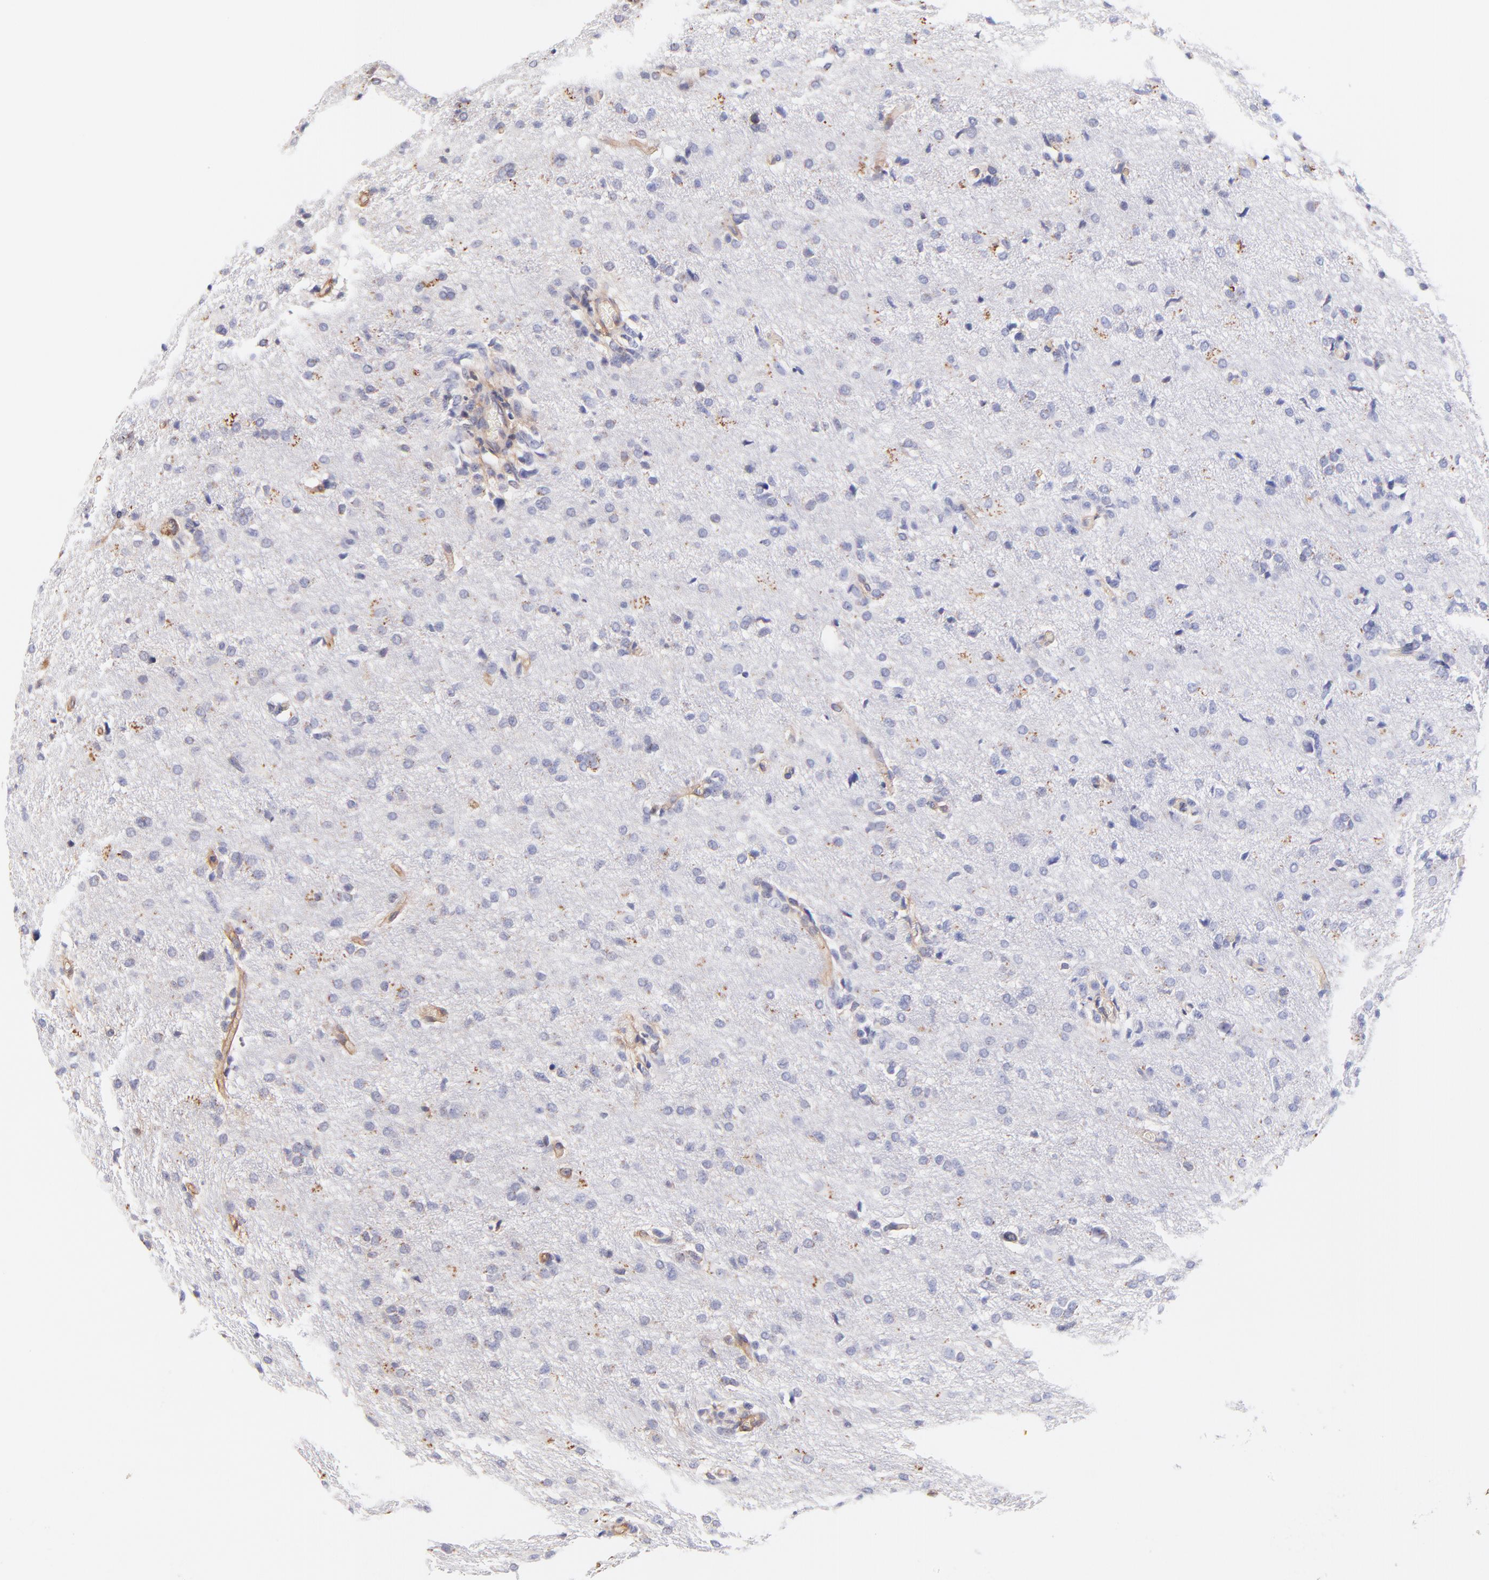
{"staining": {"intensity": "negative", "quantity": "none", "location": "none"}, "tissue": "glioma", "cell_type": "Tumor cells", "image_type": "cancer", "snomed": [{"axis": "morphology", "description": "Glioma, malignant, High grade"}, {"axis": "topography", "description": "Brain"}], "caption": "Tumor cells show no significant expression in malignant glioma (high-grade). (Stains: DAB immunohistochemistry (IHC) with hematoxylin counter stain, Microscopy: brightfield microscopy at high magnification).", "gene": "ITGB1", "patient": {"sex": "male", "age": 68}}